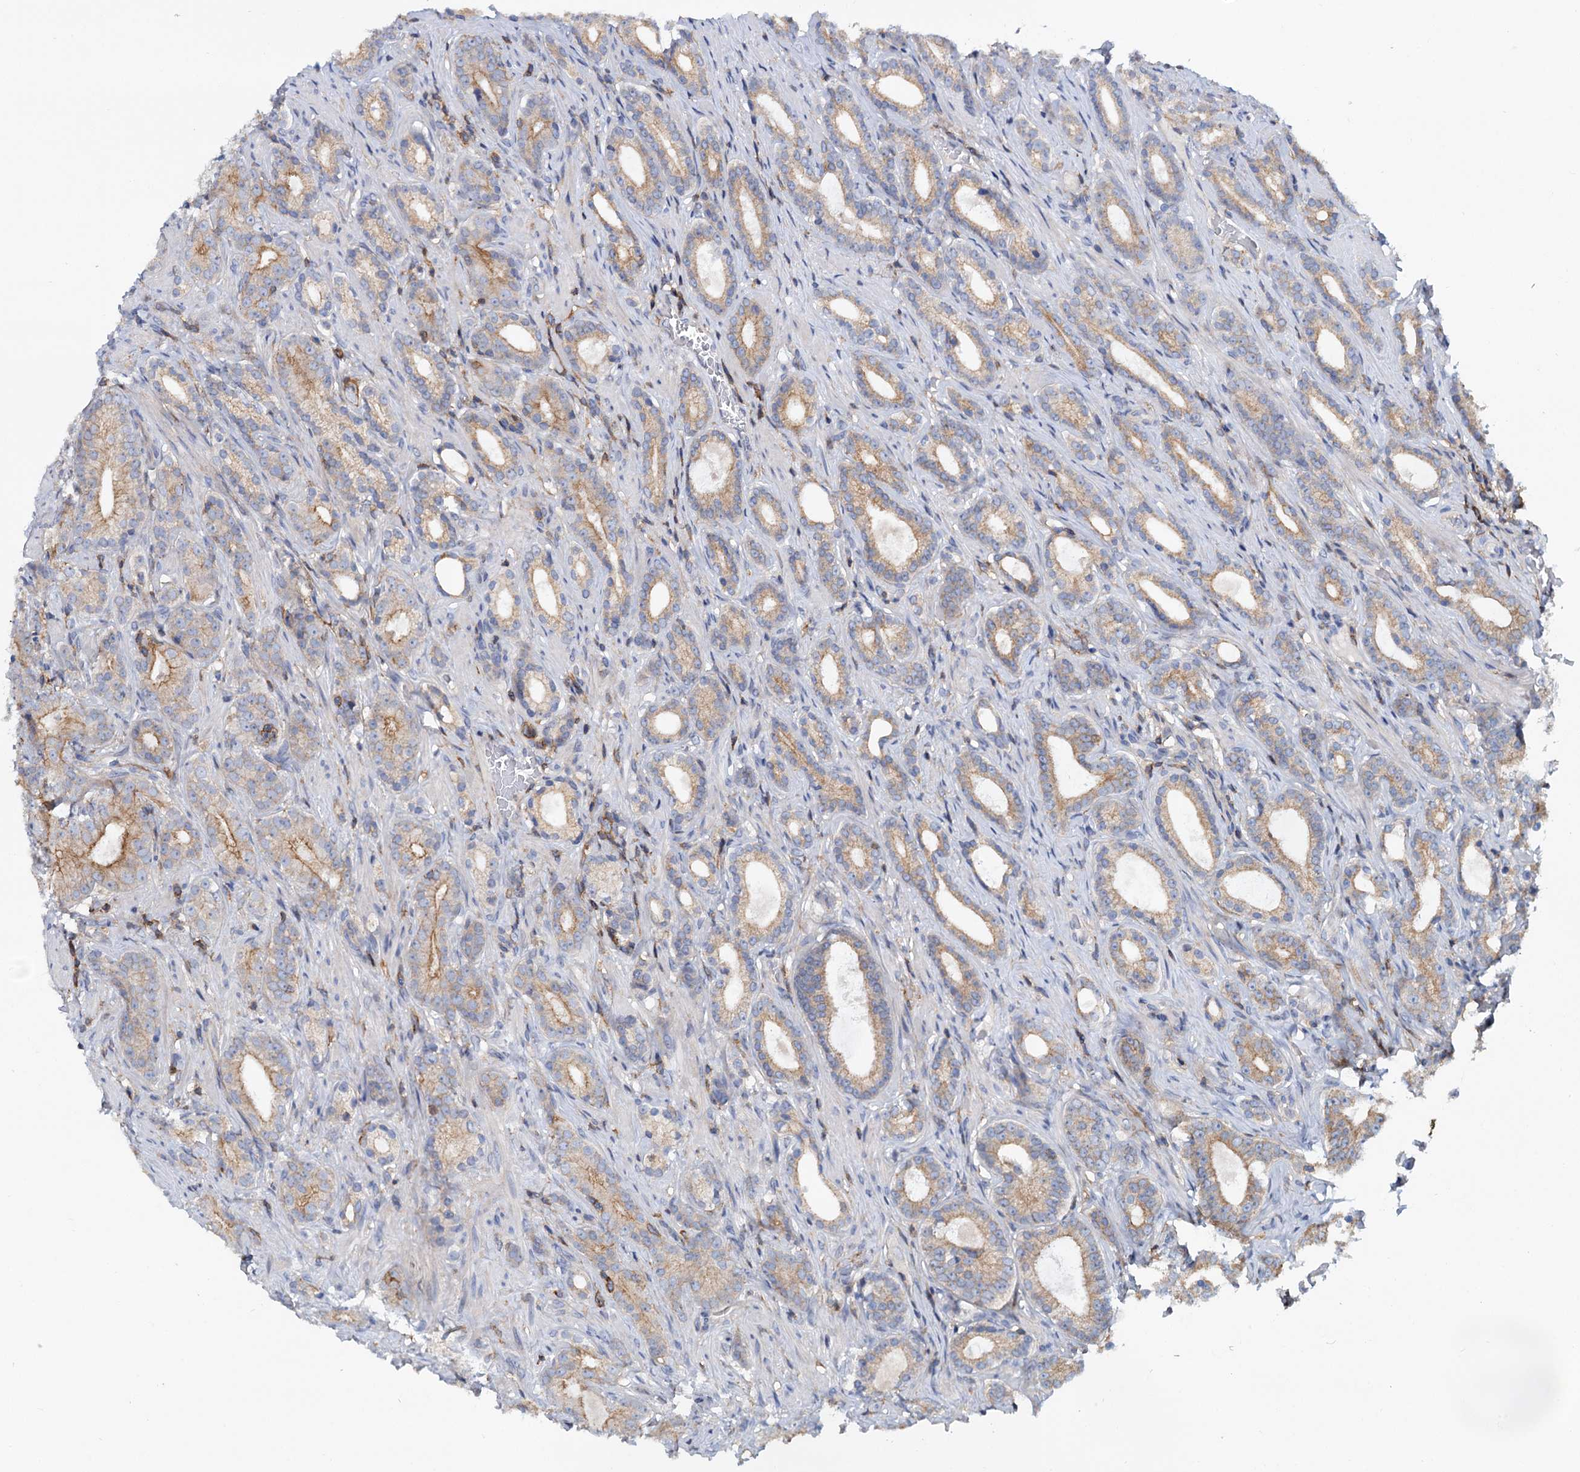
{"staining": {"intensity": "moderate", "quantity": ">75%", "location": "cytoplasmic/membranous"}, "tissue": "prostate cancer", "cell_type": "Tumor cells", "image_type": "cancer", "snomed": [{"axis": "morphology", "description": "Adenocarcinoma, Low grade"}, {"axis": "topography", "description": "Prostate"}], "caption": "Tumor cells exhibit medium levels of moderate cytoplasmic/membranous staining in approximately >75% of cells in human prostate cancer (adenocarcinoma (low-grade)). The protein is stained brown, and the nuclei are stained in blue (DAB (3,3'-diaminobenzidine) IHC with brightfield microscopy, high magnification).", "gene": "LRCH4", "patient": {"sex": "male", "age": 71}}